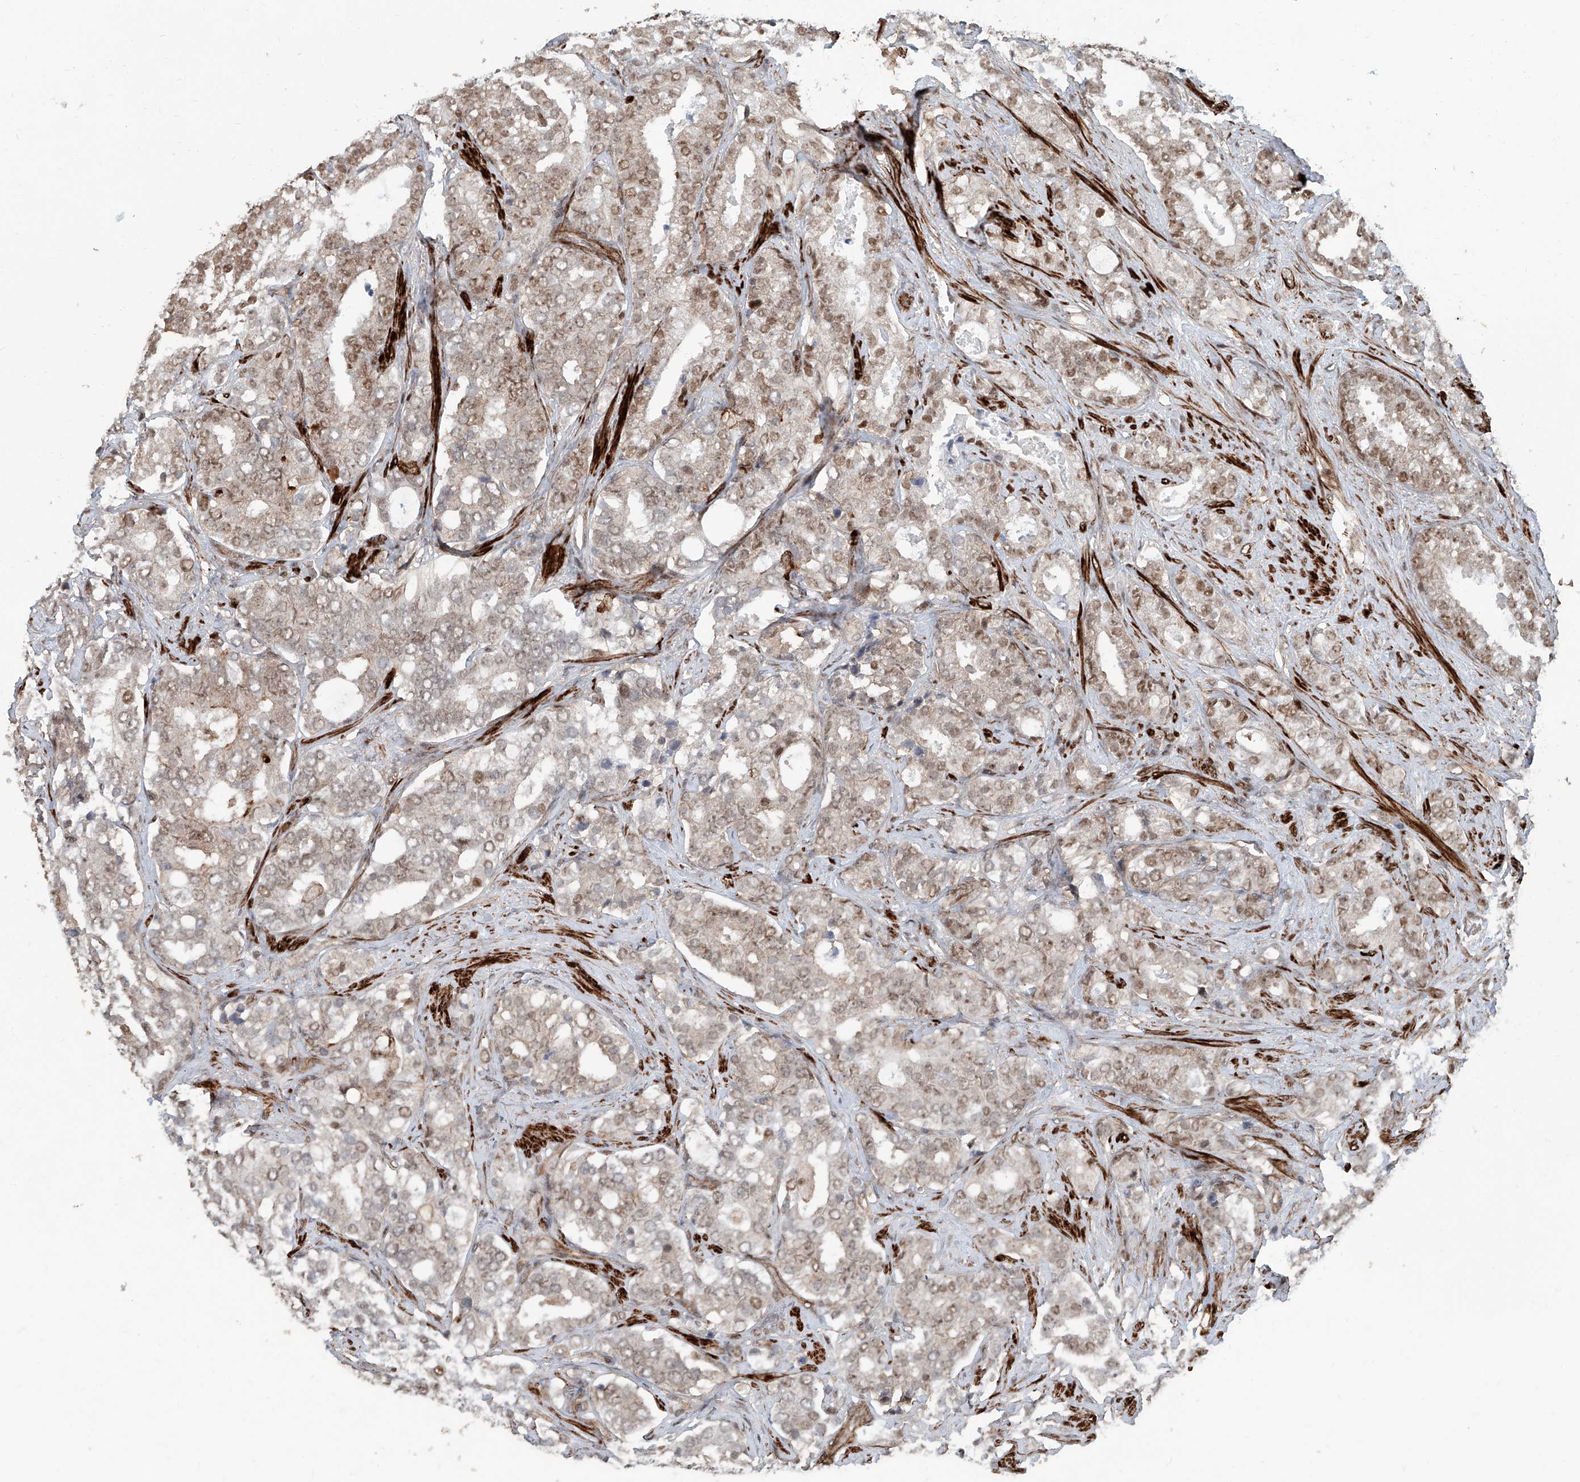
{"staining": {"intensity": "weak", "quantity": "25%-75%", "location": "nuclear"}, "tissue": "prostate cancer", "cell_type": "Tumor cells", "image_type": "cancer", "snomed": [{"axis": "morphology", "description": "Adenocarcinoma, High grade"}, {"axis": "topography", "description": "Prostate and seminal vesicle, NOS"}], "caption": "Immunohistochemistry of high-grade adenocarcinoma (prostate) shows low levels of weak nuclear expression in approximately 25%-75% of tumor cells.", "gene": "SDE2", "patient": {"sex": "male", "age": 67}}